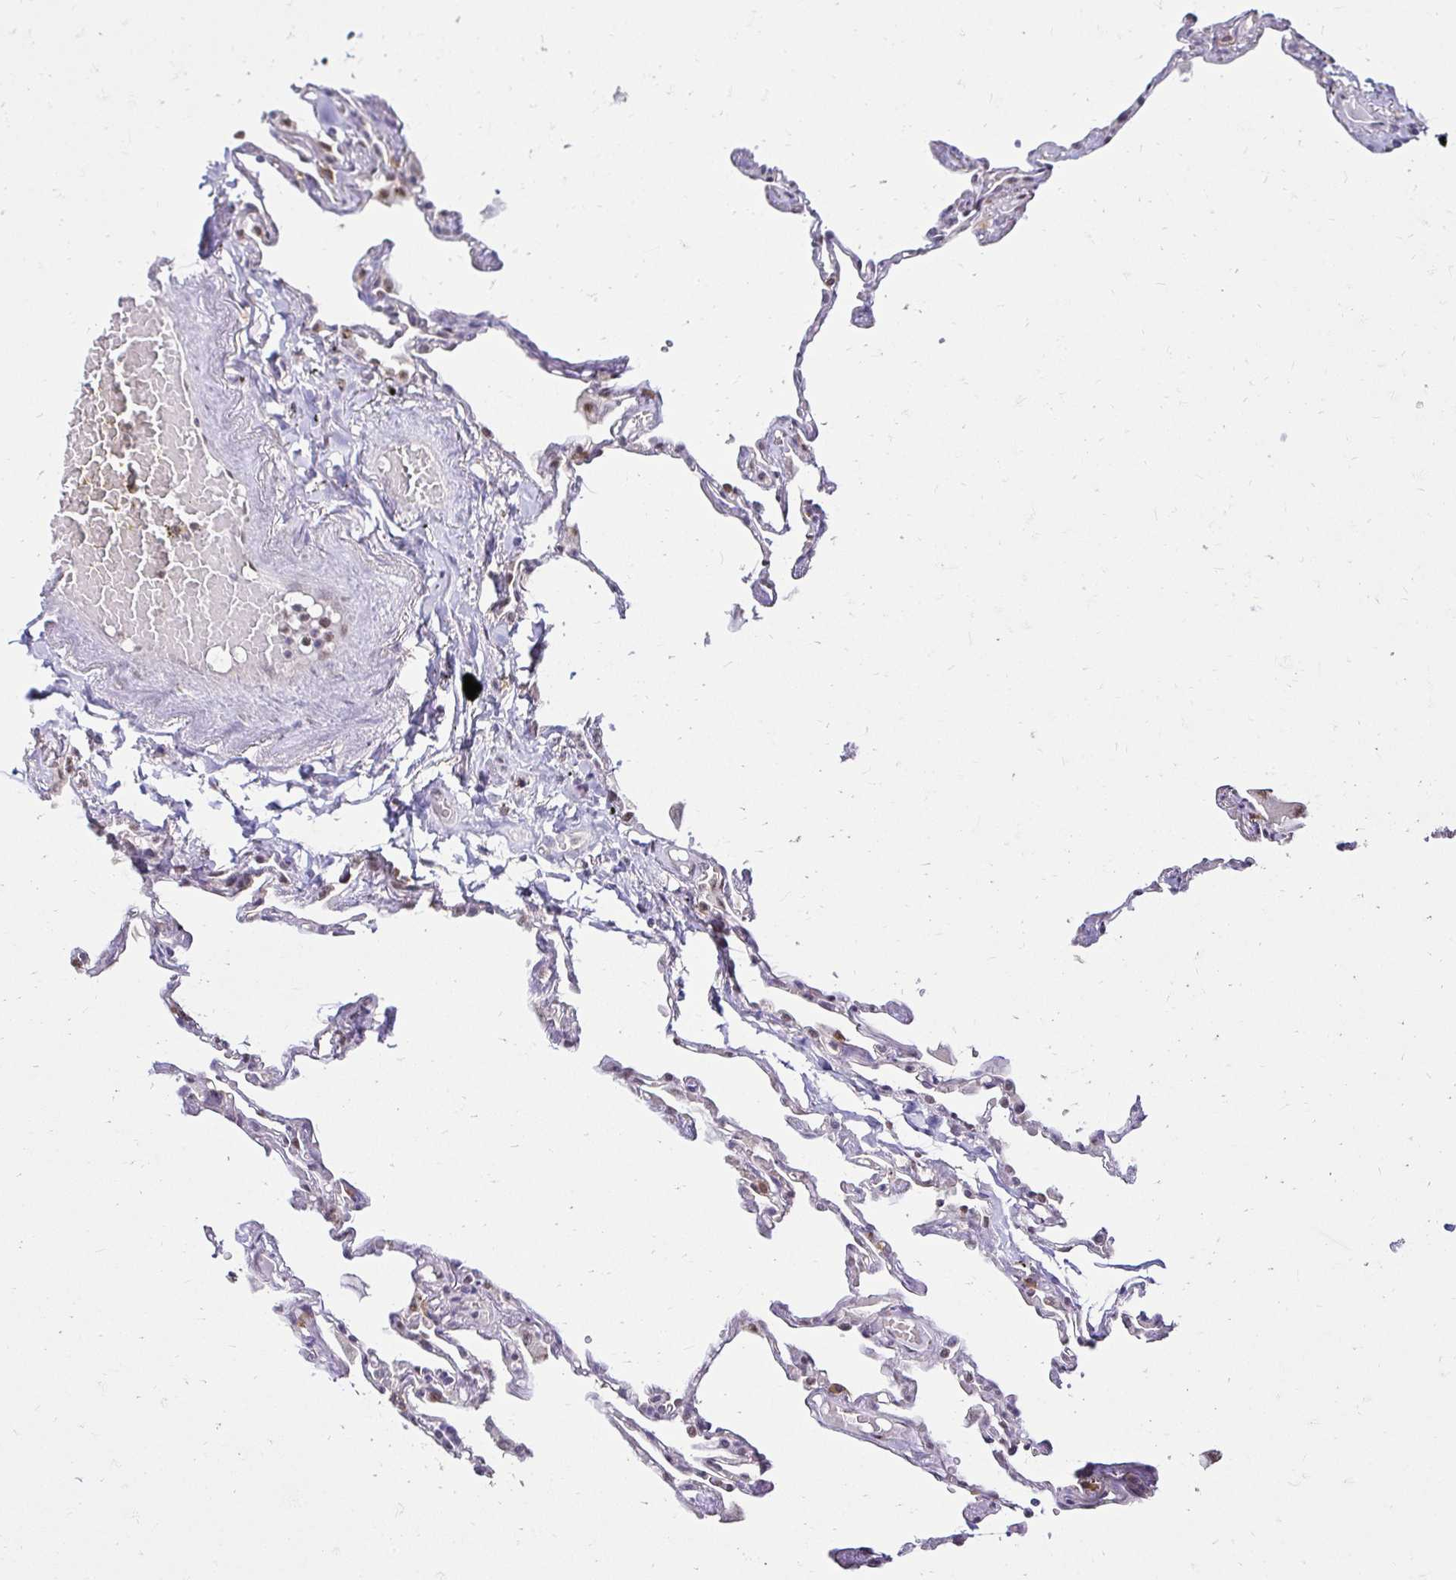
{"staining": {"intensity": "weak", "quantity": "25%-75%", "location": "nuclear"}, "tissue": "lung", "cell_type": "Alveolar cells", "image_type": "normal", "snomed": [{"axis": "morphology", "description": "Normal tissue, NOS"}, {"axis": "topography", "description": "Lung"}], "caption": "Approximately 25%-75% of alveolar cells in benign human lung demonstrate weak nuclear protein positivity as visualized by brown immunohistochemical staining.", "gene": "RIMS4", "patient": {"sex": "female", "age": 67}}